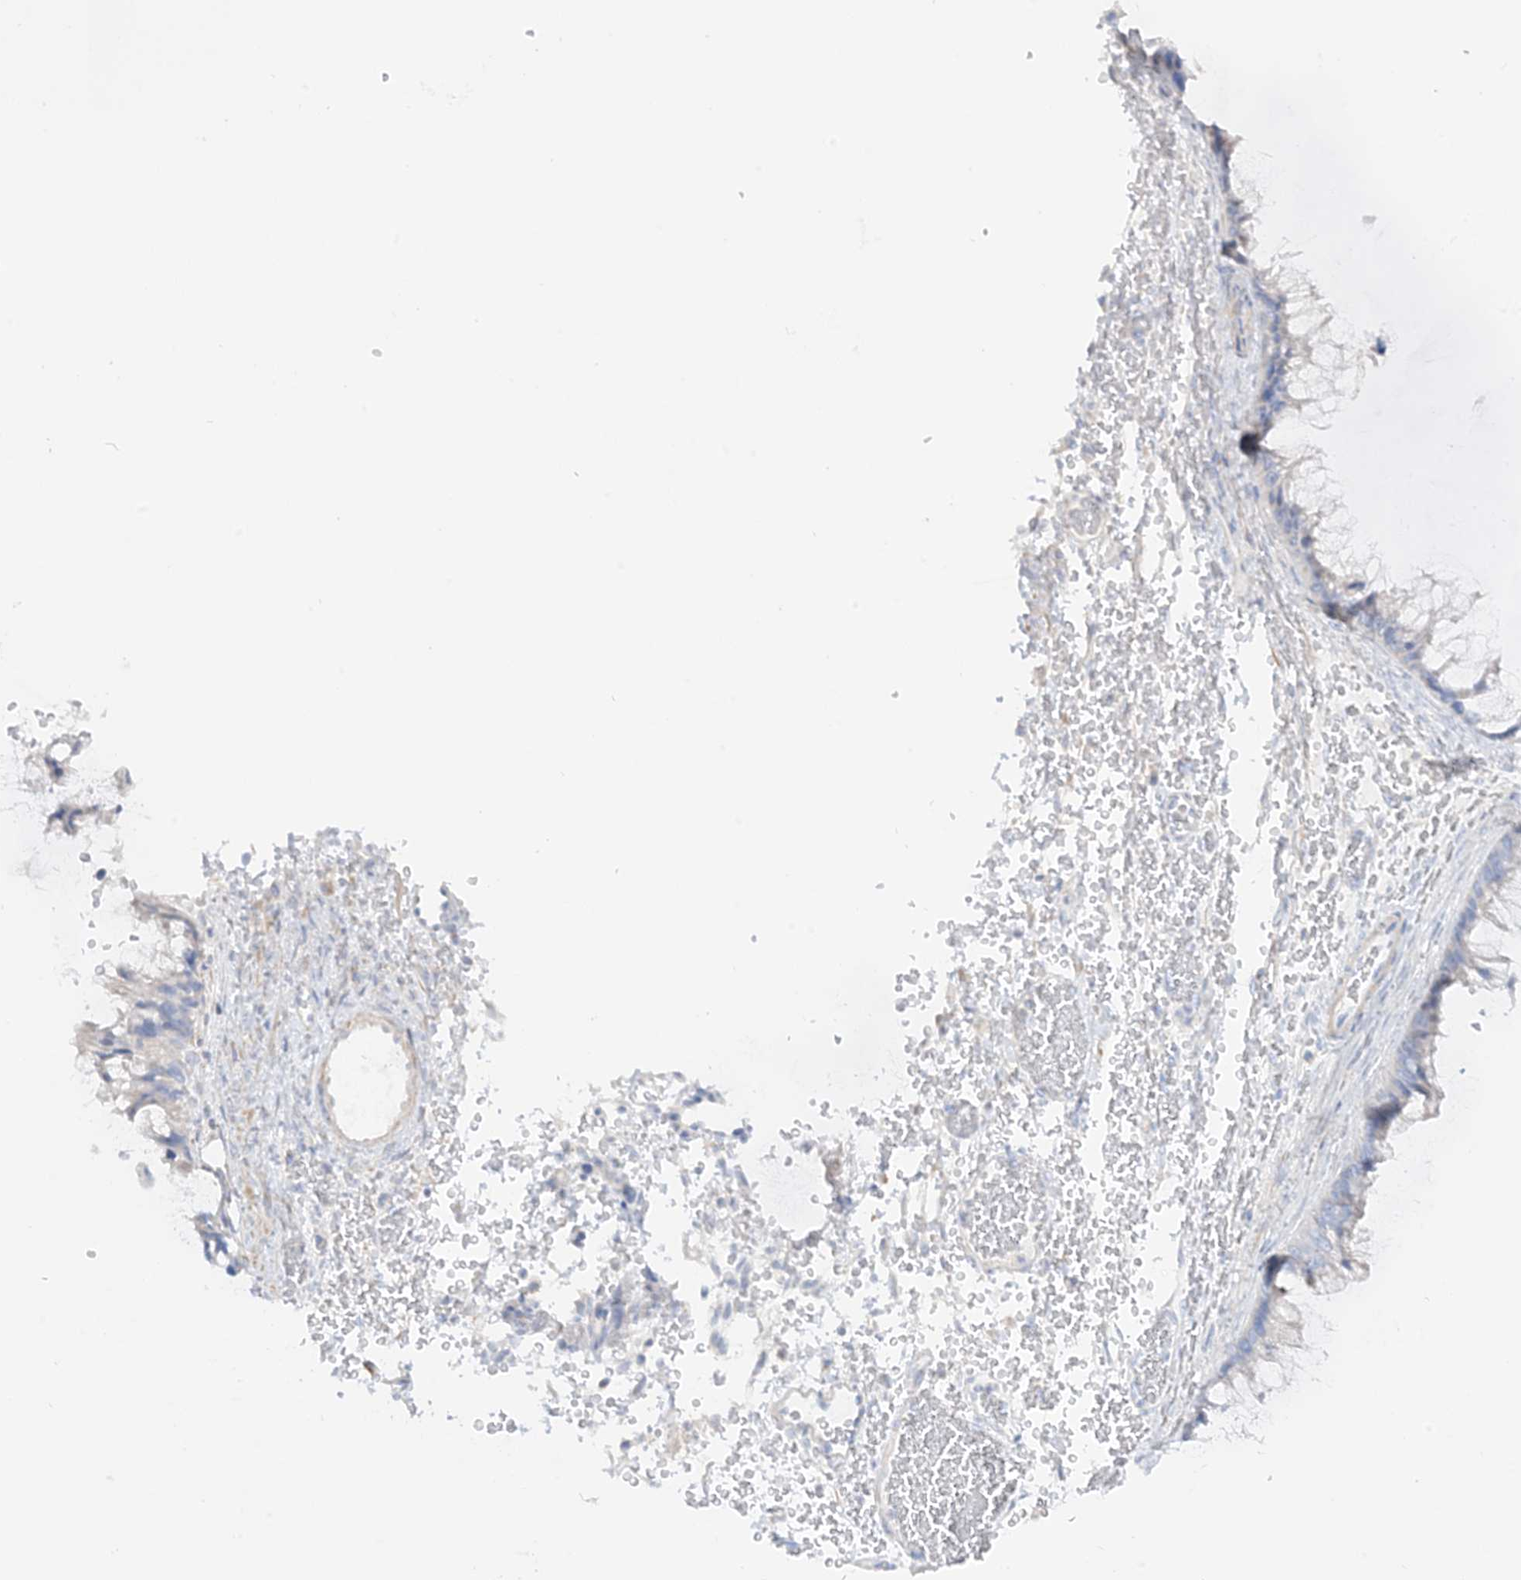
{"staining": {"intensity": "negative", "quantity": "none", "location": "none"}, "tissue": "ovarian cancer", "cell_type": "Tumor cells", "image_type": "cancer", "snomed": [{"axis": "morphology", "description": "Cystadenocarcinoma, mucinous, NOS"}, {"axis": "topography", "description": "Ovary"}], "caption": "Protein analysis of ovarian cancer (mucinous cystadenocarcinoma) displays no significant positivity in tumor cells.", "gene": "SLC26A3", "patient": {"sex": "female", "age": 37}}